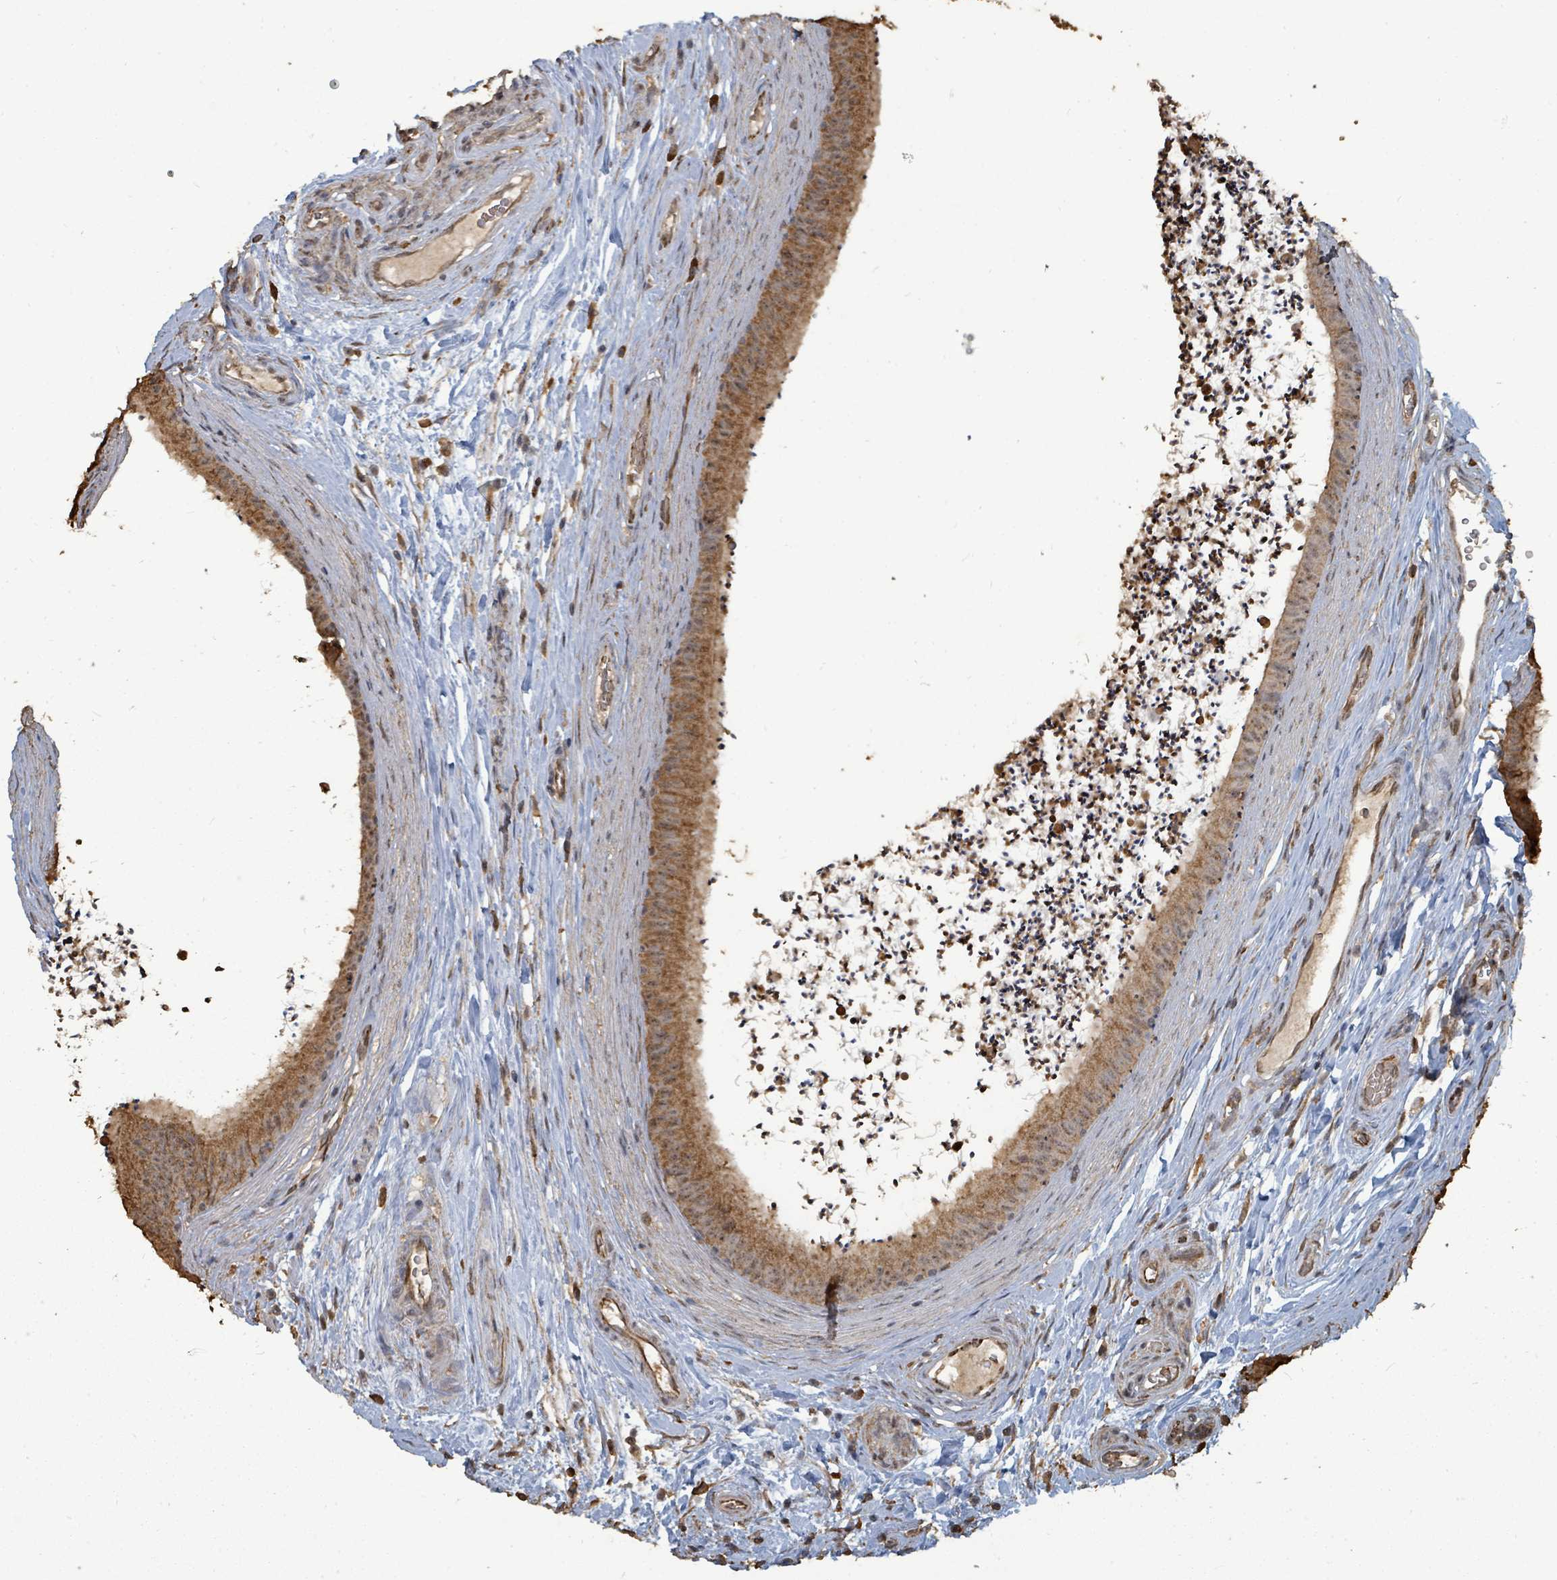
{"staining": {"intensity": "moderate", "quantity": ">75%", "location": "cytoplasmic/membranous,nuclear"}, "tissue": "epididymis", "cell_type": "Glandular cells", "image_type": "normal", "snomed": [{"axis": "morphology", "description": "Normal tissue, NOS"}, {"axis": "topography", "description": "Testis"}, {"axis": "topography", "description": "Epididymis"}], "caption": "This is an image of IHC staining of benign epididymis, which shows moderate positivity in the cytoplasmic/membranous,nuclear of glandular cells.", "gene": "C6orf52", "patient": {"sex": "male", "age": 41}}